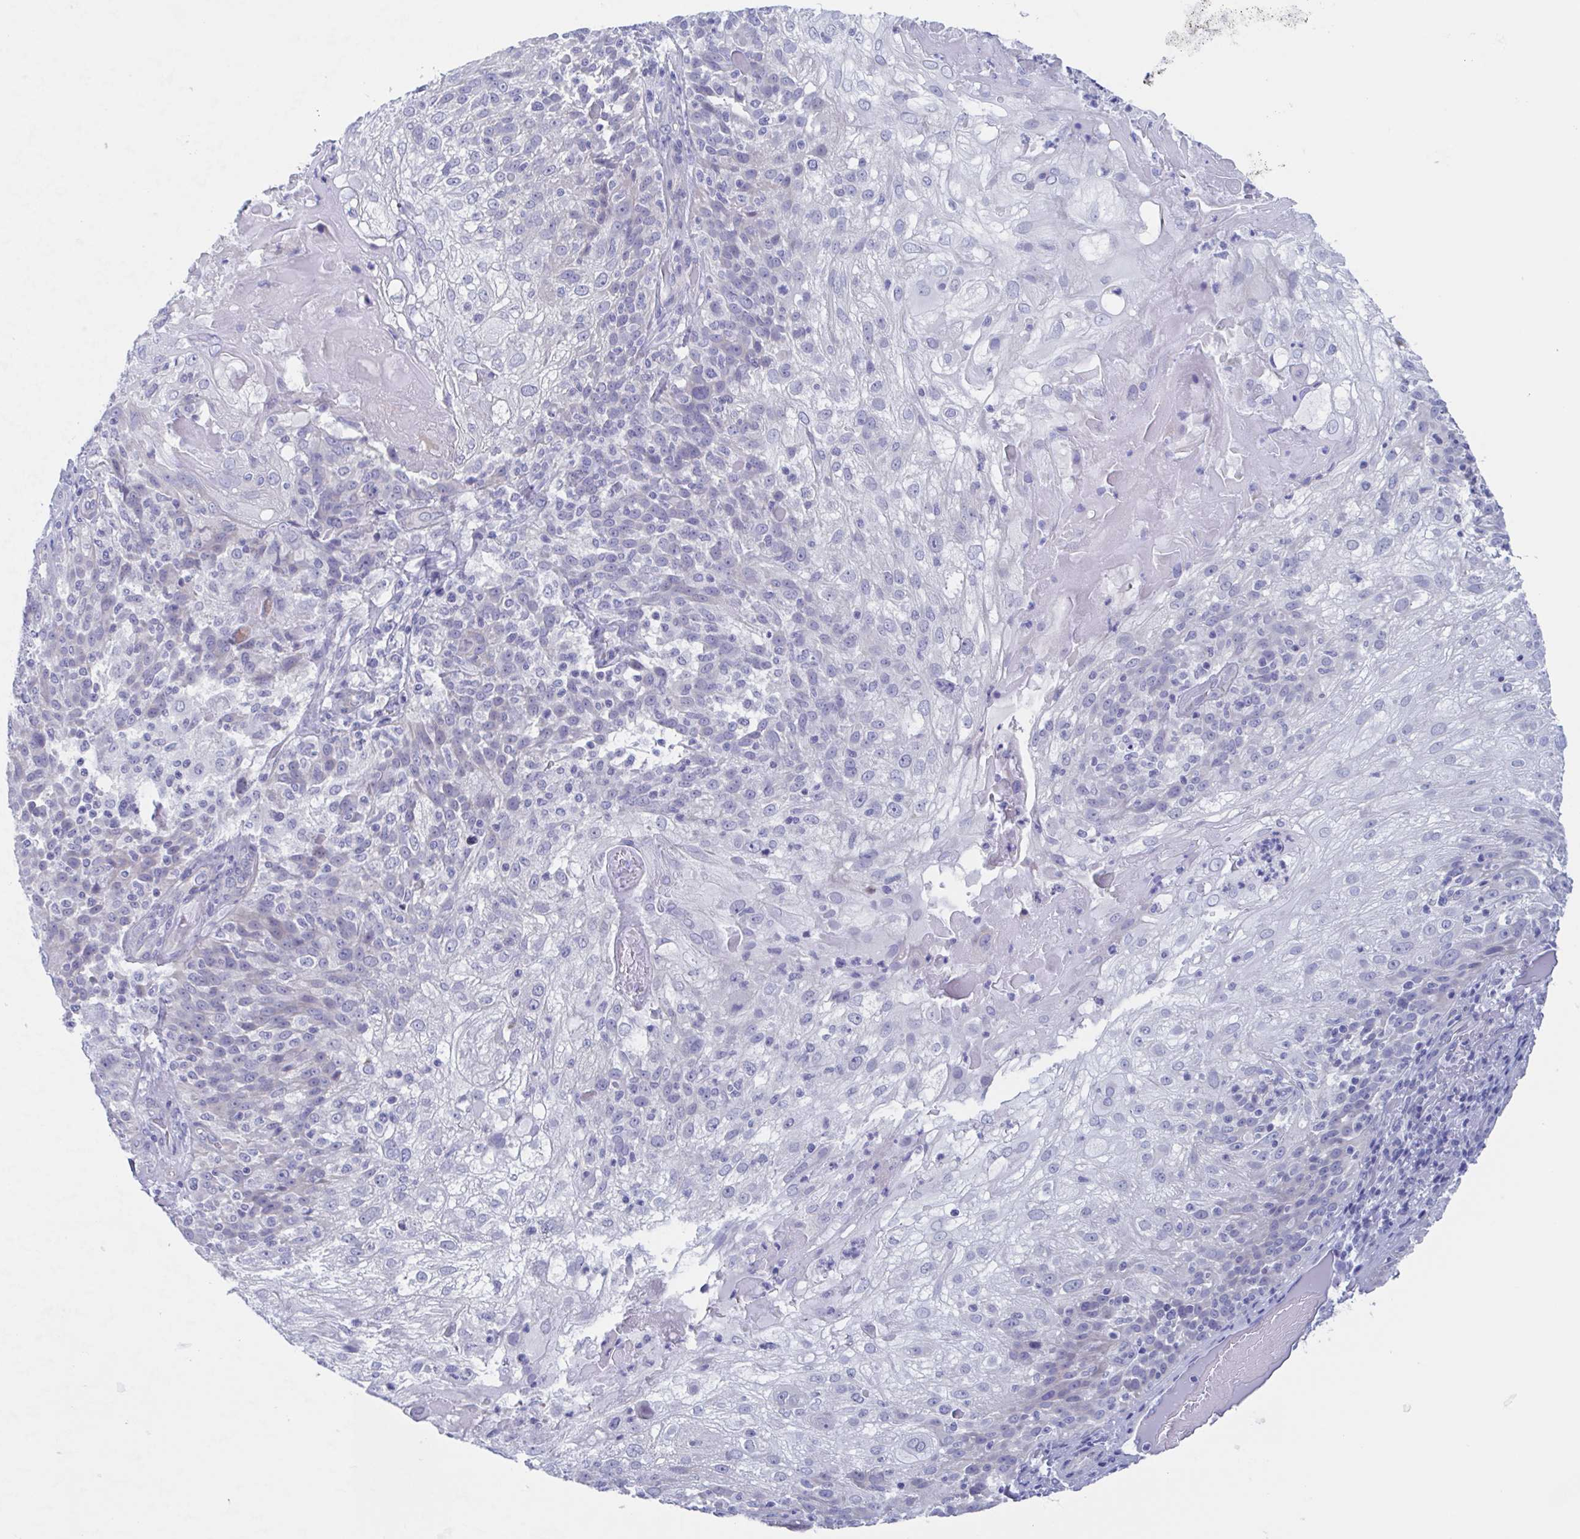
{"staining": {"intensity": "negative", "quantity": "none", "location": "none"}, "tissue": "skin cancer", "cell_type": "Tumor cells", "image_type": "cancer", "snomed": [{"axis": "morphology", "description": "Normal tissue, NOS"}, {"axis": "morphology", "description": "Squamous cell carcinoma, NOS"}, {"axis": "topography", "description": "Skin"}], "caption": "Micrograph shows no significant protein expression in tumor cells of skin squamous cell carcinoma.", "gene": "TEX12", "patient": {"sex": "female", "age": 83}}